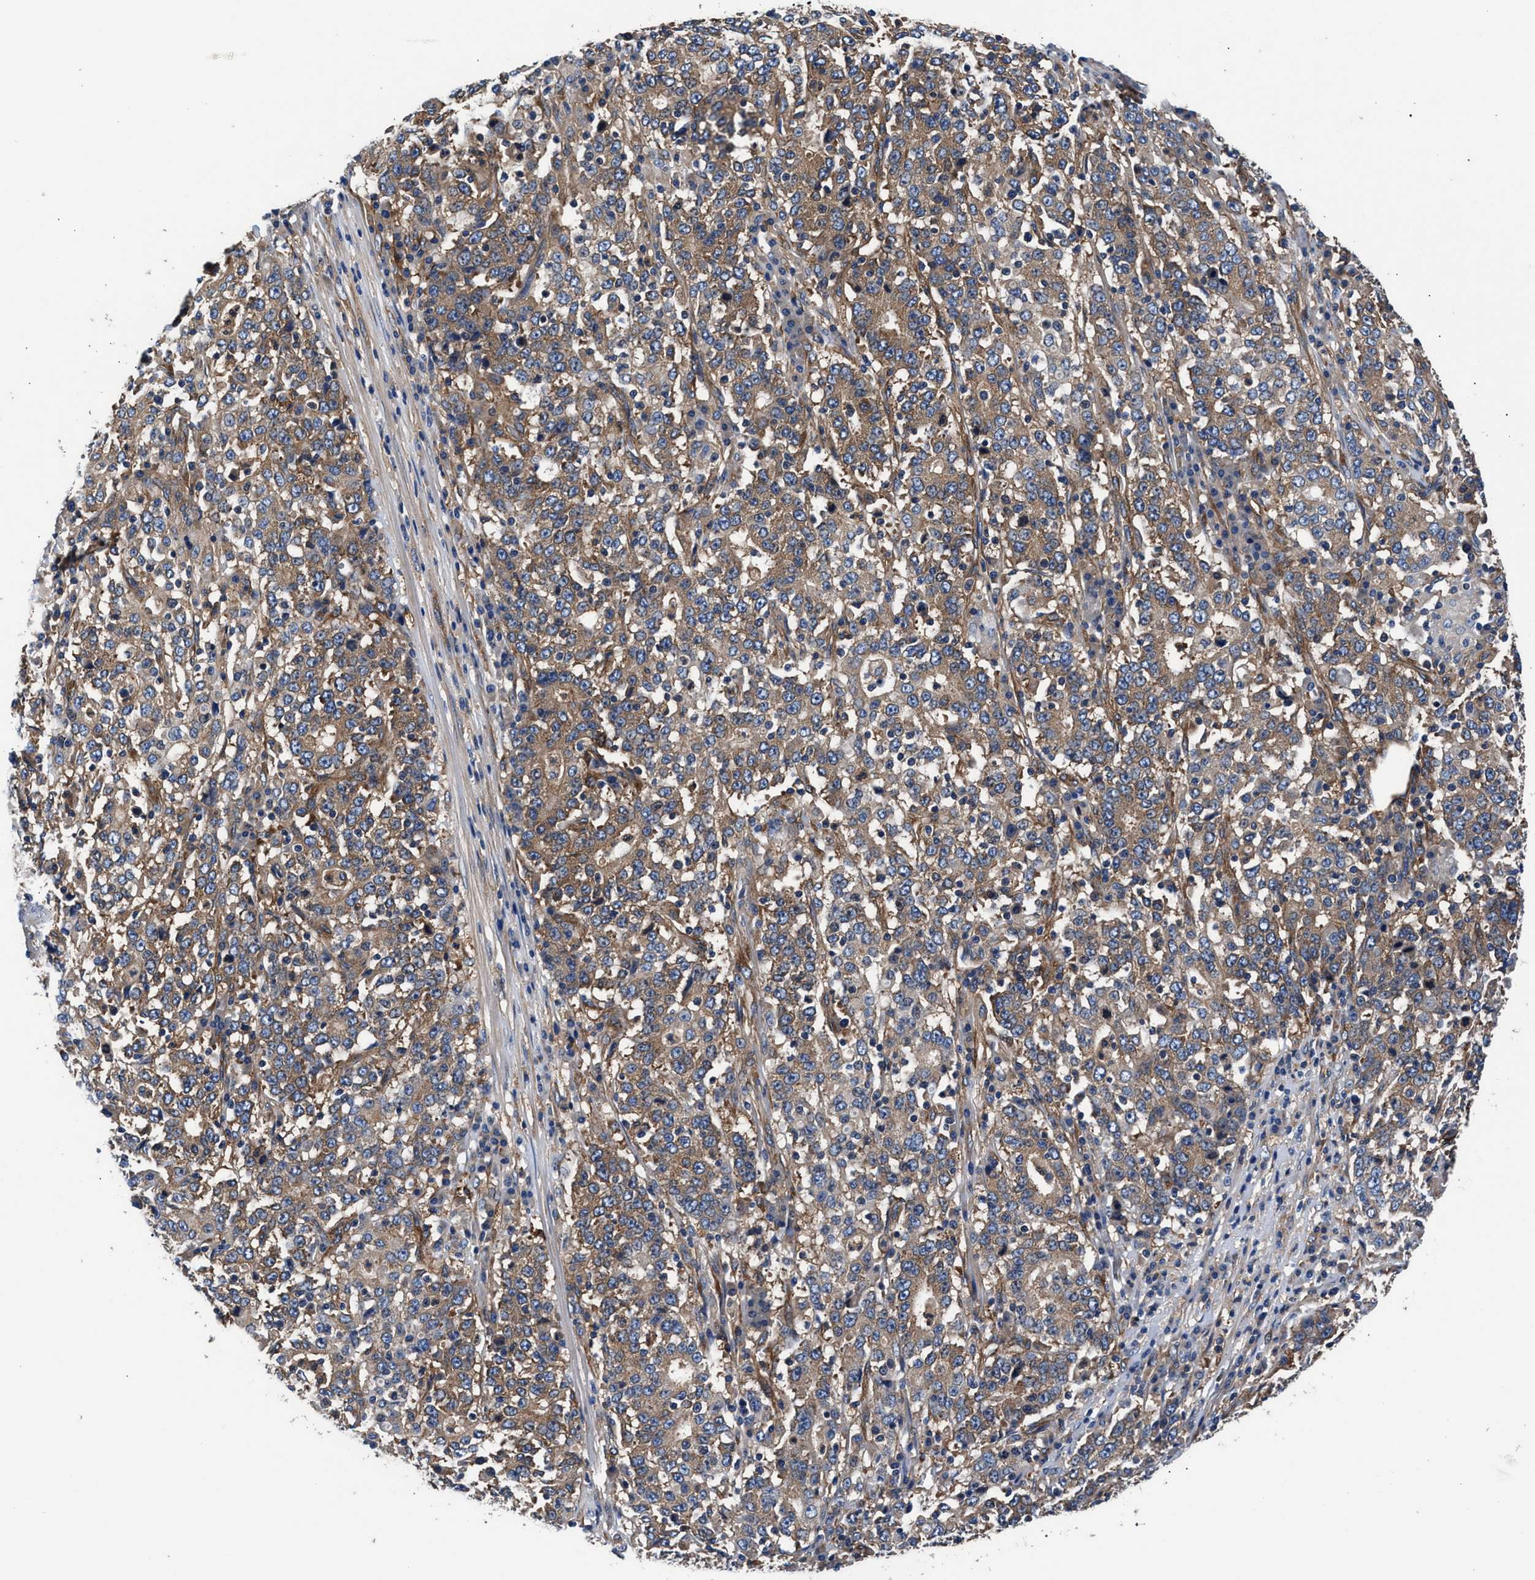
{"staining": {"intensity": "moderate", "quantity": ">75%", "location": "cytoplasmic/membranous"}, "tissue": "stomach cancer", "cell_type": "Tumor cells", "image_type": "cancer", "snomed": [{"axis": "morphology", "description": "Adenocarcinoma, NOS"}, {"axis": "topography", "description": "Stomach"}], "caption": "Protein analysis of adenocarcinoma (stomach) tissue shows moderate cytoplasmic/membranous positivity in approximately >75% of tumor cells.", "gene": "SH3GL1", "patient": {"sex": "male", "age": 59}}